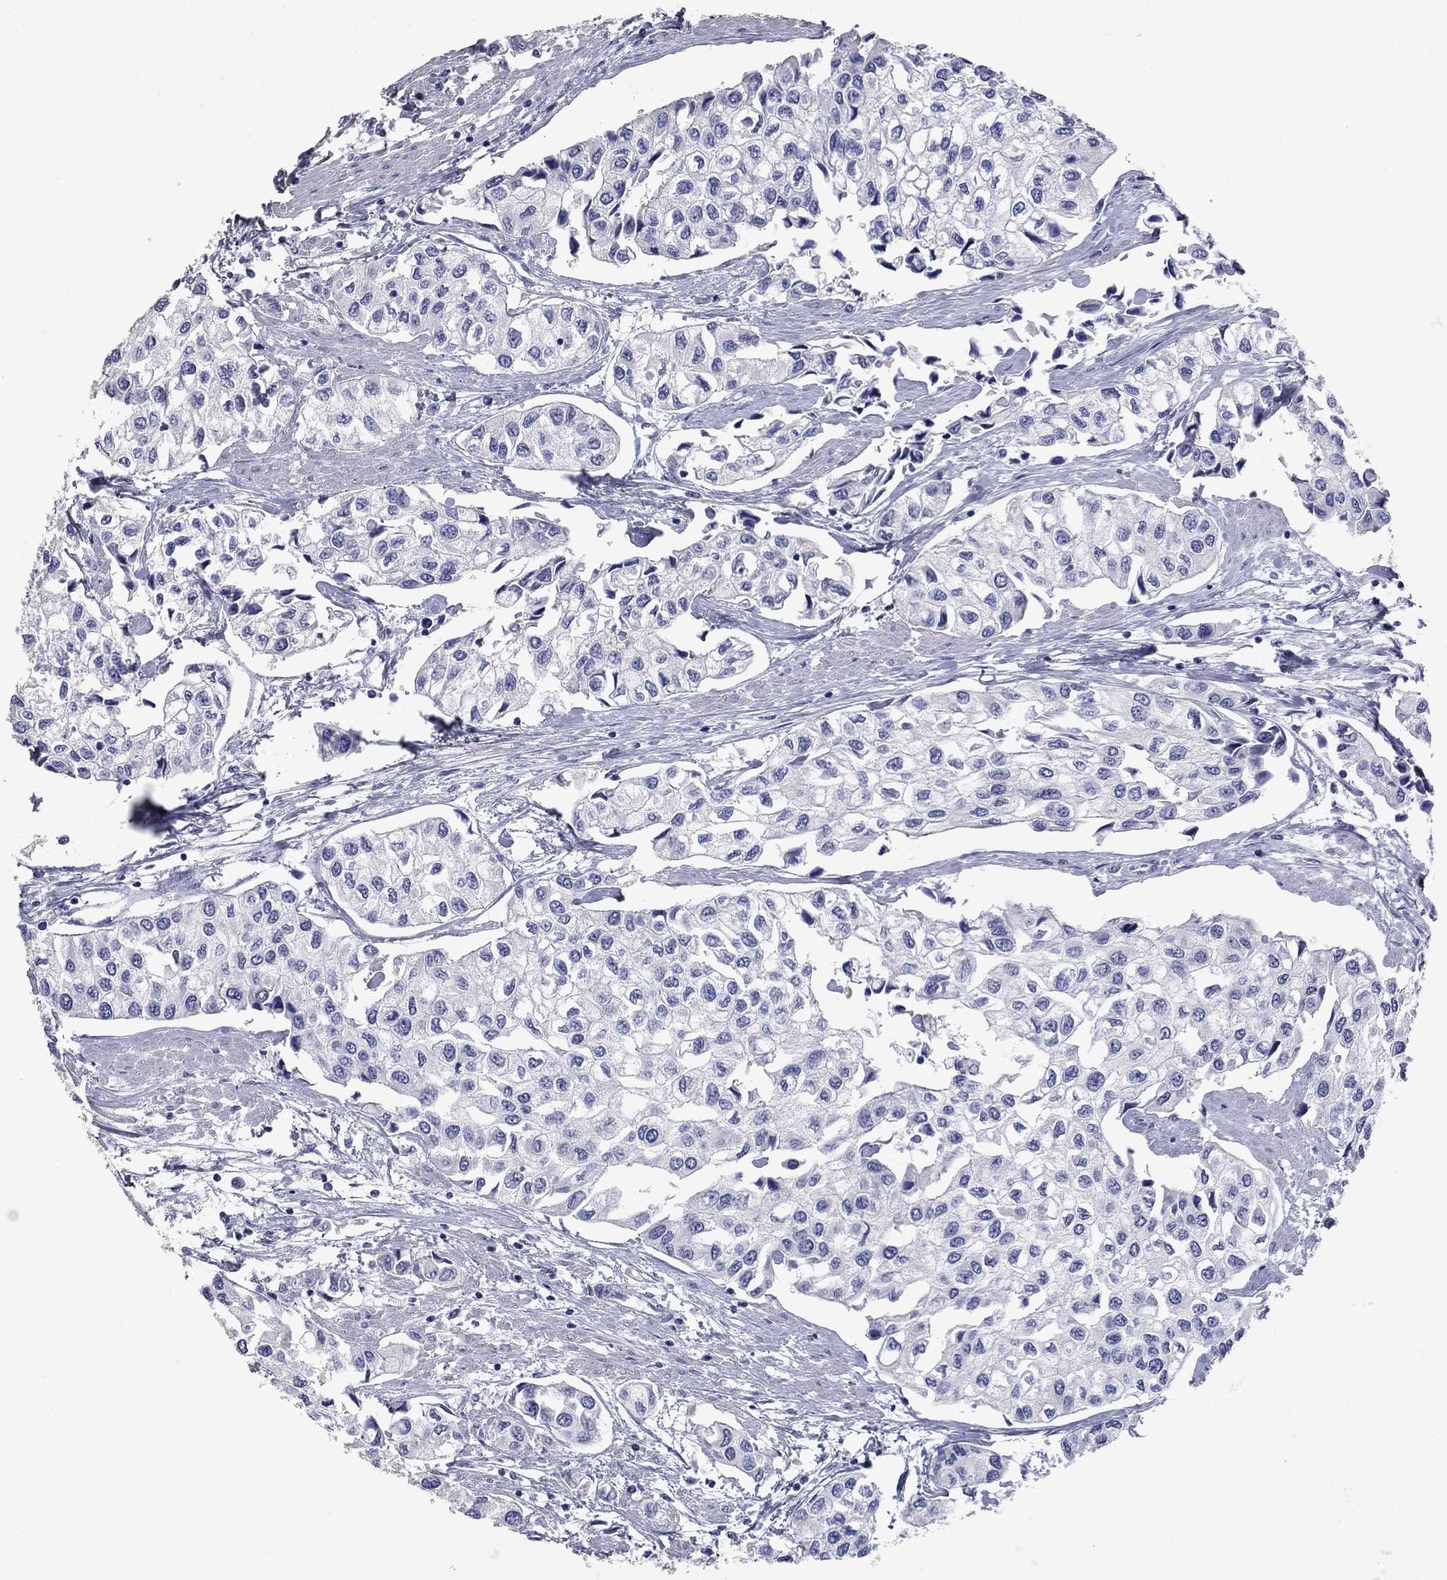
{"staining": {"intensity": "negative", "quantity": "none", "location": "none"}, "tissue": "urothelial cancer", "cell_type": "Tumor cells", "image_type": "cancer", "snomed": [{"axis": "morphology", "description": "Urothelial carcinoma, High grade"}, {"axis": "topography", "description": "Urinary bladder"}], "caption": "Tumor cells show no significant protein positivity in urothelial carcinoma (high-grade).", "gene": "PRKCG", "patient": {"sex": "male", "age": 73}}